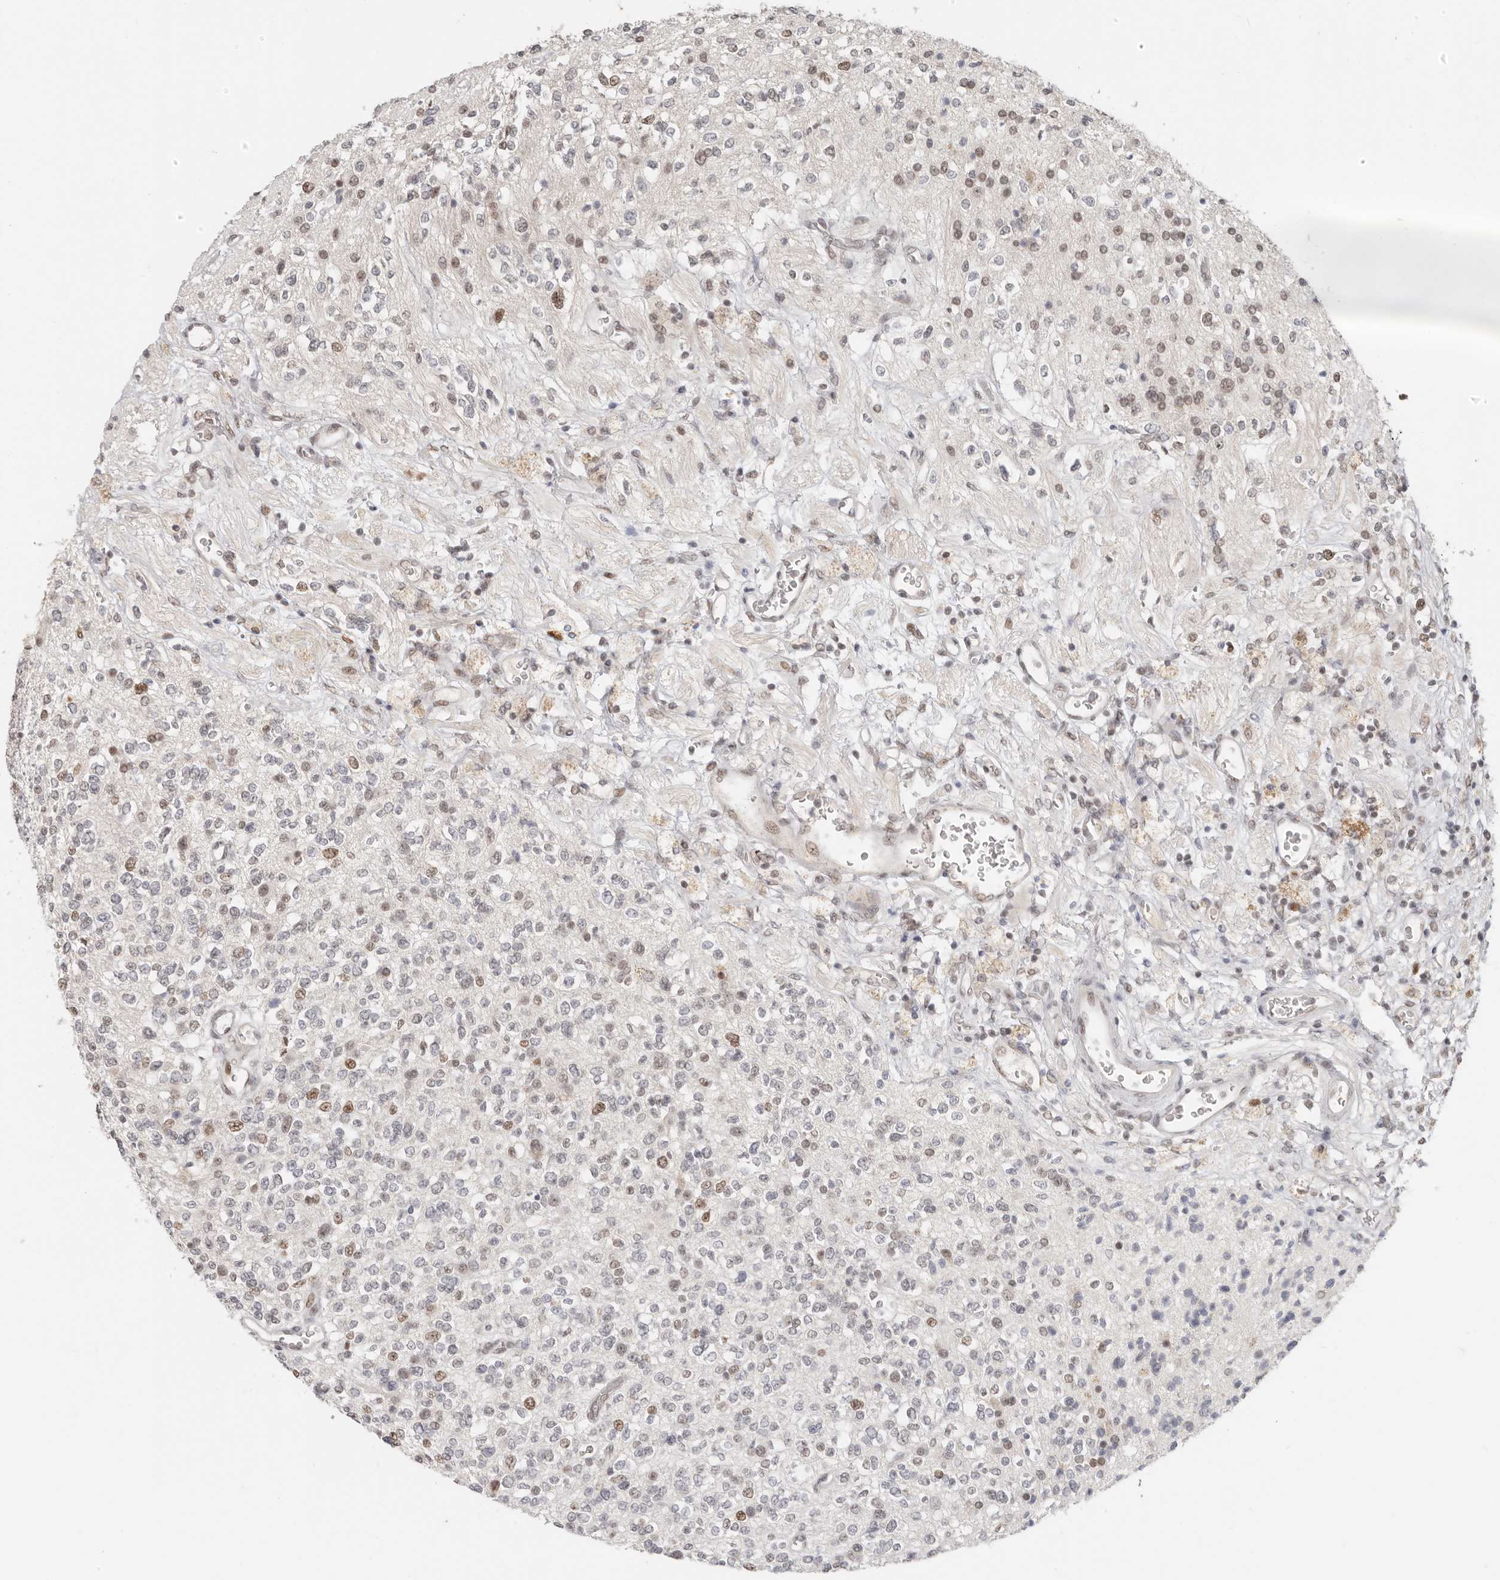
{"staining": {"intensity": "weak", "quantity": "25%-75%", "location": "nuclear"}, "tissue": "glioma", "cell_type": "Tumor cells", "image_type": "cancer", "snomed": [{"axis": "morphology", "description": "Glioma, malignant, High grade"}, {"axis": "topography", "description": "Brain"}], "caption": "About 25%-75% of tumor cells in human malignant glioma (high-grade) exhibit weak nuclear protein expression as visualized by brown immunohistochemical staining.", "gene": "RFC2", "patient": {"sex": "male", "age": 34}}